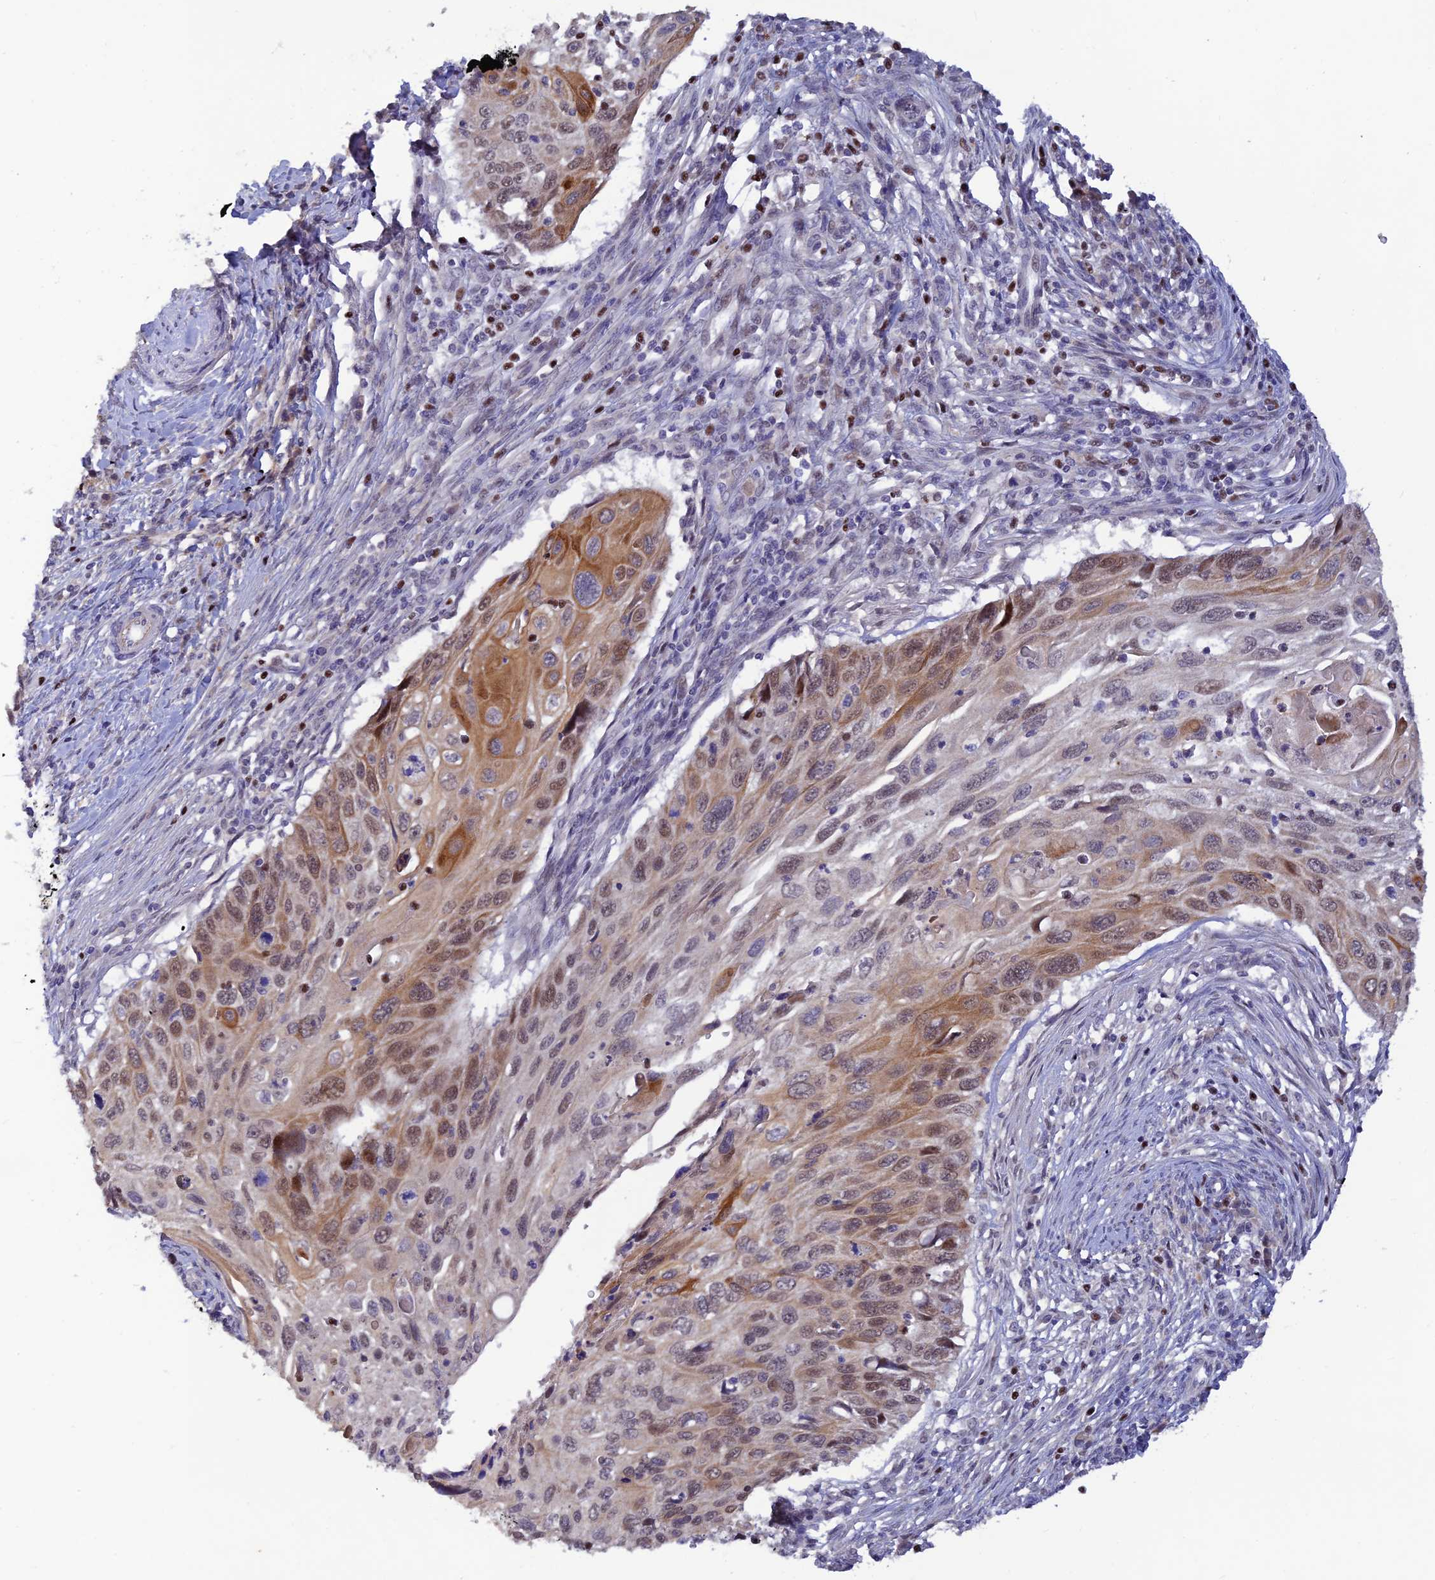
{"staining": {"intensity": "moderate", "quantity": "25%-75%", "location": "cytoplasmic/membranous,nuclear"}, "tissue": "cervical cancer", "cell_type": "Tumor cells", "image_type": "cancer", "snomed": [{"axis": "morphology", "description": "Squamous cell carcinoma, NOS"}, {"axis": "topography", "description": "Cervix"}], "caption": "A histopathology image of squamous cell carcinoma (cervical) stained for a protein exhibits moderate cytoplasmic/membranous and nuclear brown staining in tumor cells.", "gene": "FASTKD5", "patient": {"sex": "female", "age": 70}}